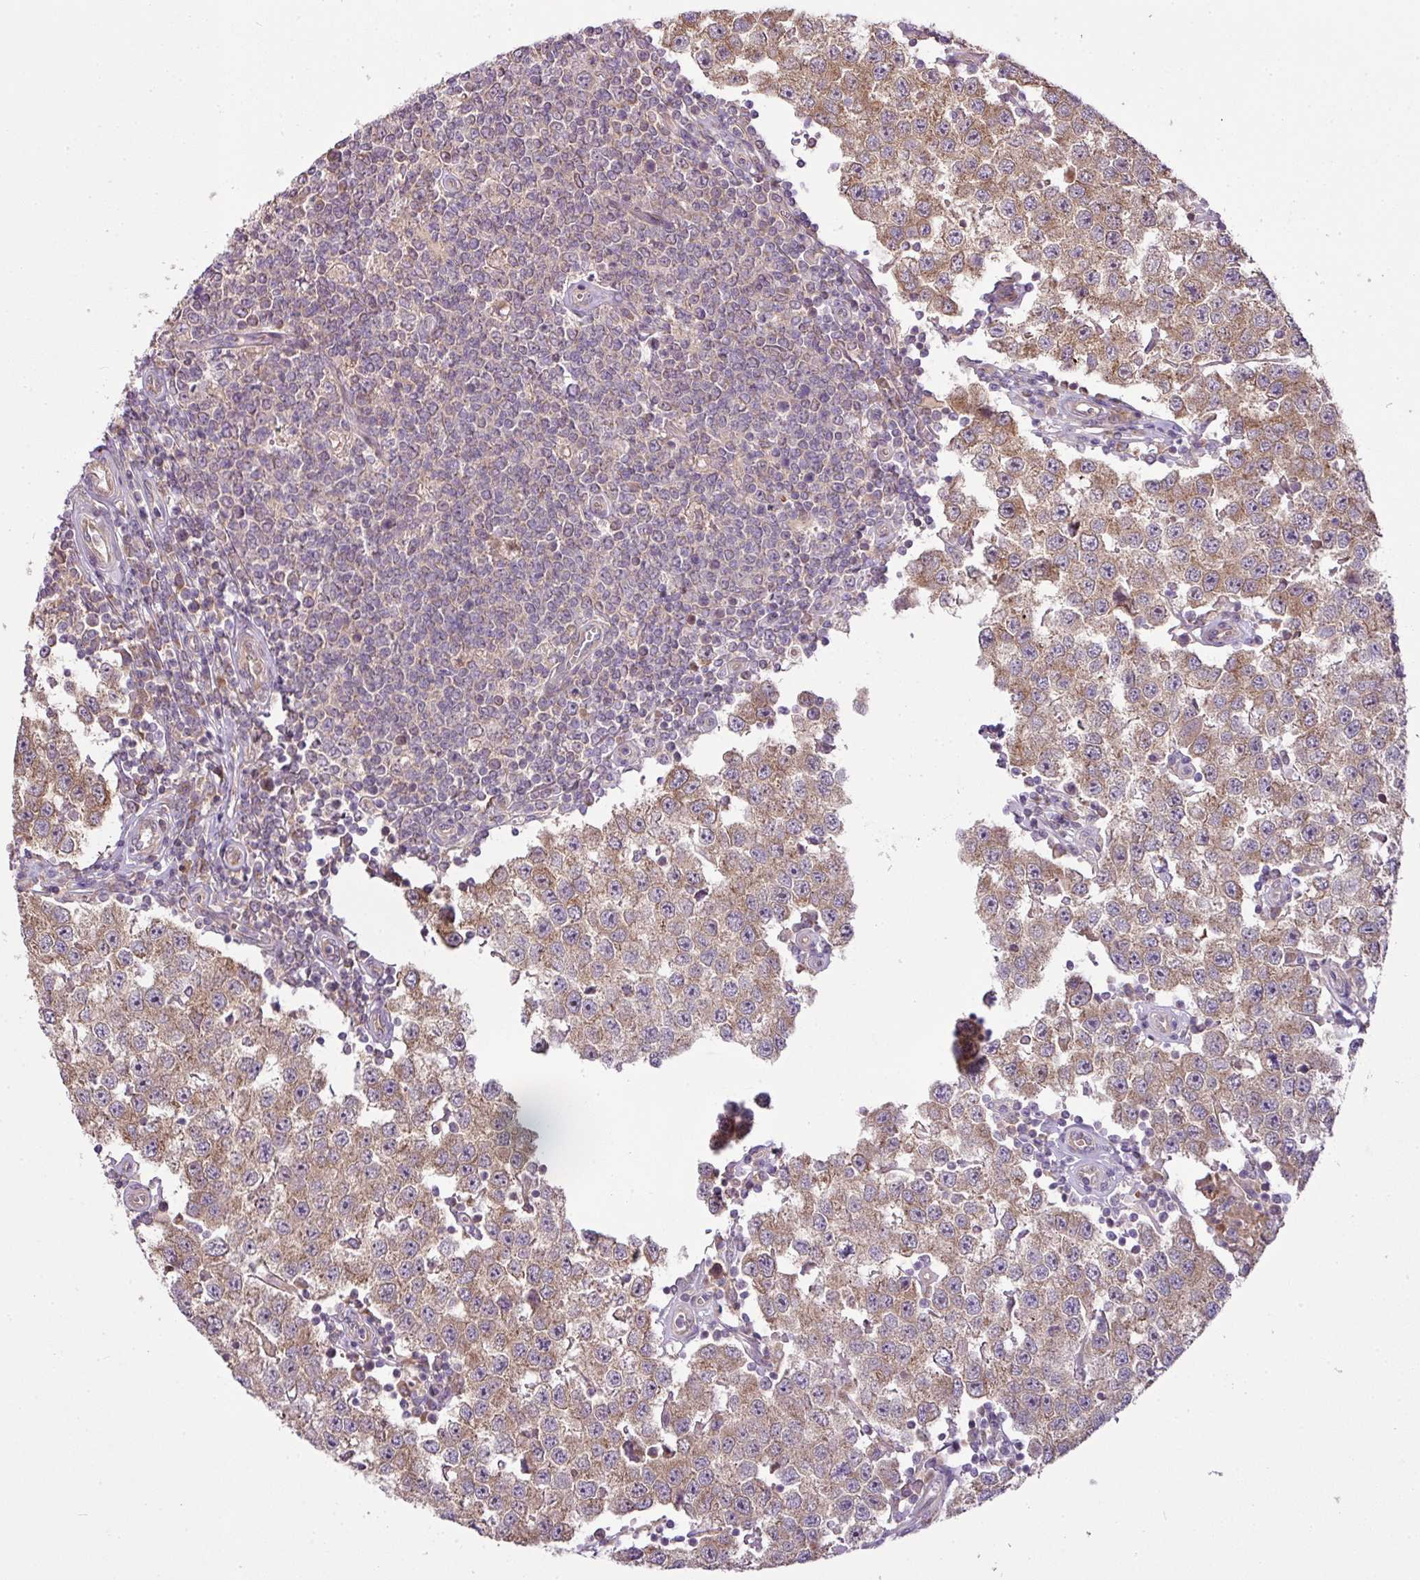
{"staining": {"intensity": "moderate", "quantity": ">75%", "location": "cytoplasmic/membranous"}, "tissue": "testis cancer", "cell_type": "Tumor cells", "image_type": "cancer", "snomed": [{"axis": "morphology", "description": "Seminoma, NOS"}, {"axis": "topography", "description": "Testis"}], "caption": "A photomicrograph showing moderate cytoplasmic/membranous expression in approximately >75% of tumor cells in testis cancer (seminoma), as visualized by brown immunohistochemical staining.", "gene": "COX18", "patient": {"sex": "male", "age": 34}}